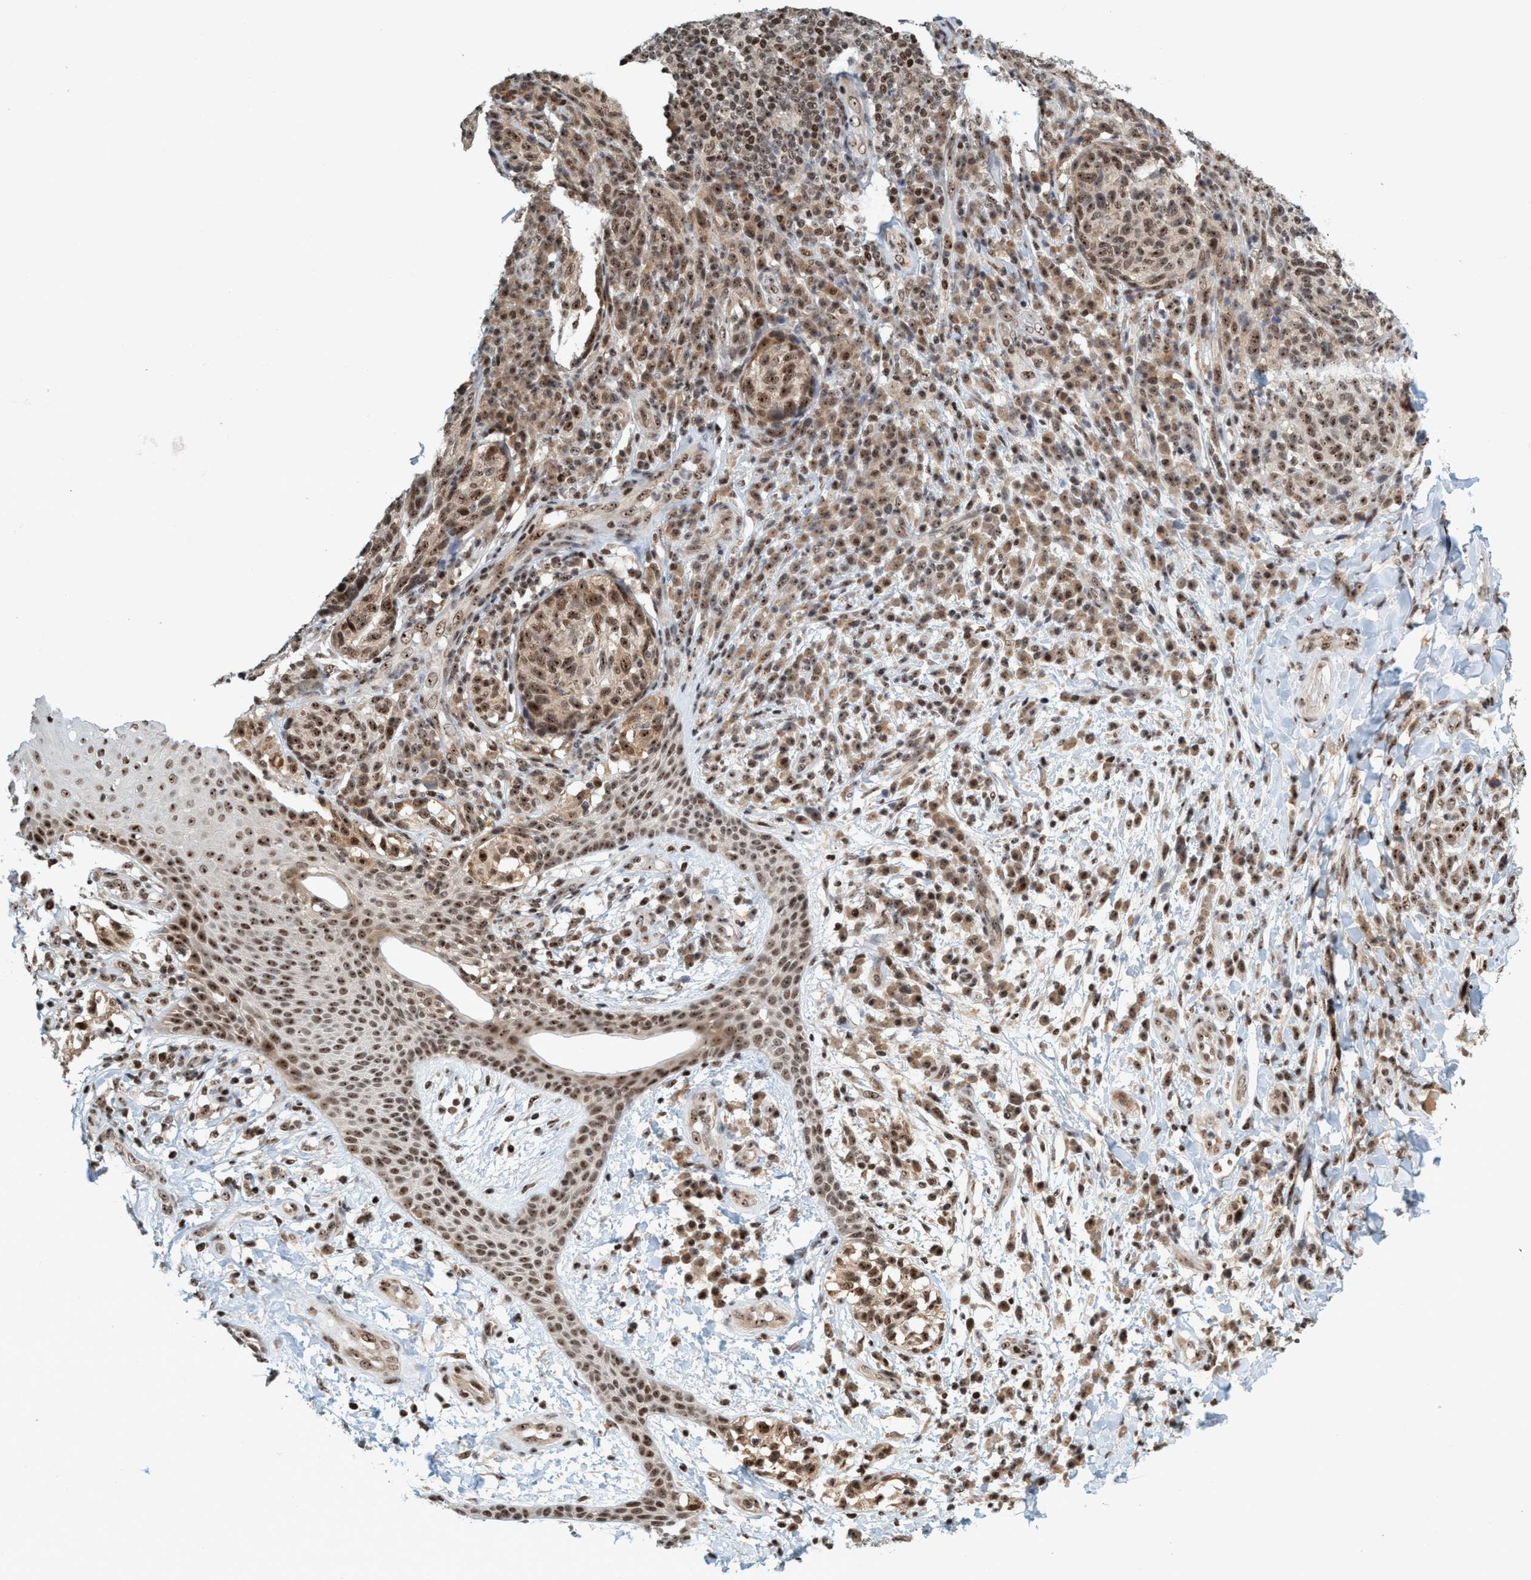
{"staining": {"intensity": "moderate", "quantity": ">75%", "location": "nuclear"}, "tissue": "melanoma", "cell_type": "Tumor cells", "image_type": "cancer", "snomed": [{"axis": "morphology", "description": "Malignant melanoma, NOS"}, {"axis": "topography", "description": "Skin"}], "caption": "Immunohistochemistry (IHC) of human melanoma shows medium levels of moderate nuclear positivity in approximately >75% of tumor cells.", "gene": "SMCR8", "patient": {"sex": "female", "age": 73}}